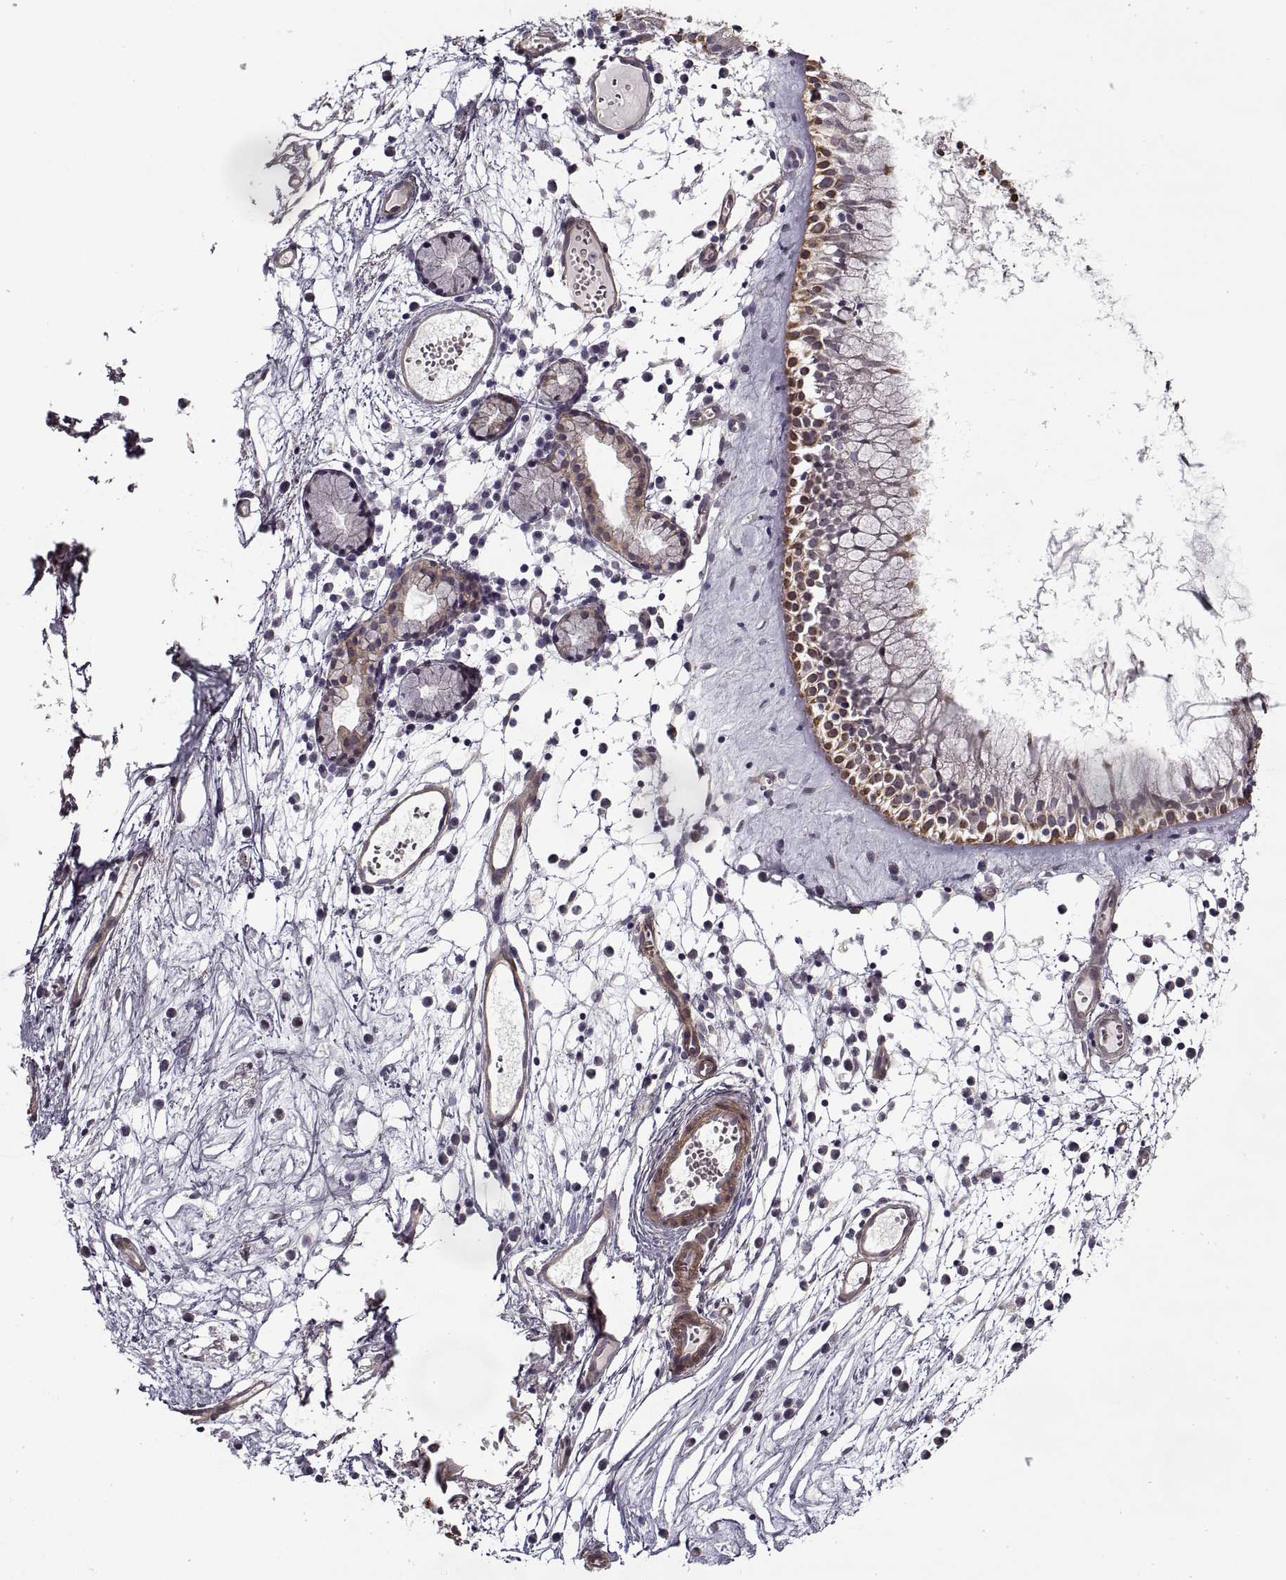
{"staining": {"intensity": "weak", "quantity": ">75%", "location": "cytoplasmic/membranous"}, "tissue": "nasopharynx", "cell_type": "Respiratory epithelial cells", "image_type": "normal", "snomed": [{"axis": "morphology", "description": "Normal tissue, NOS"}, {"axis": "topography", "description": "Nasopharynx"}], "caption": "This is an image of immunohistochemistry (IHC) staining of normal nasopharynx, which shows weak positivity in the cytoplasmic/membranous of respiratory epithelial cells.", "gene": "LAMB2", "patient": {"sex": "female", "age": 85}}